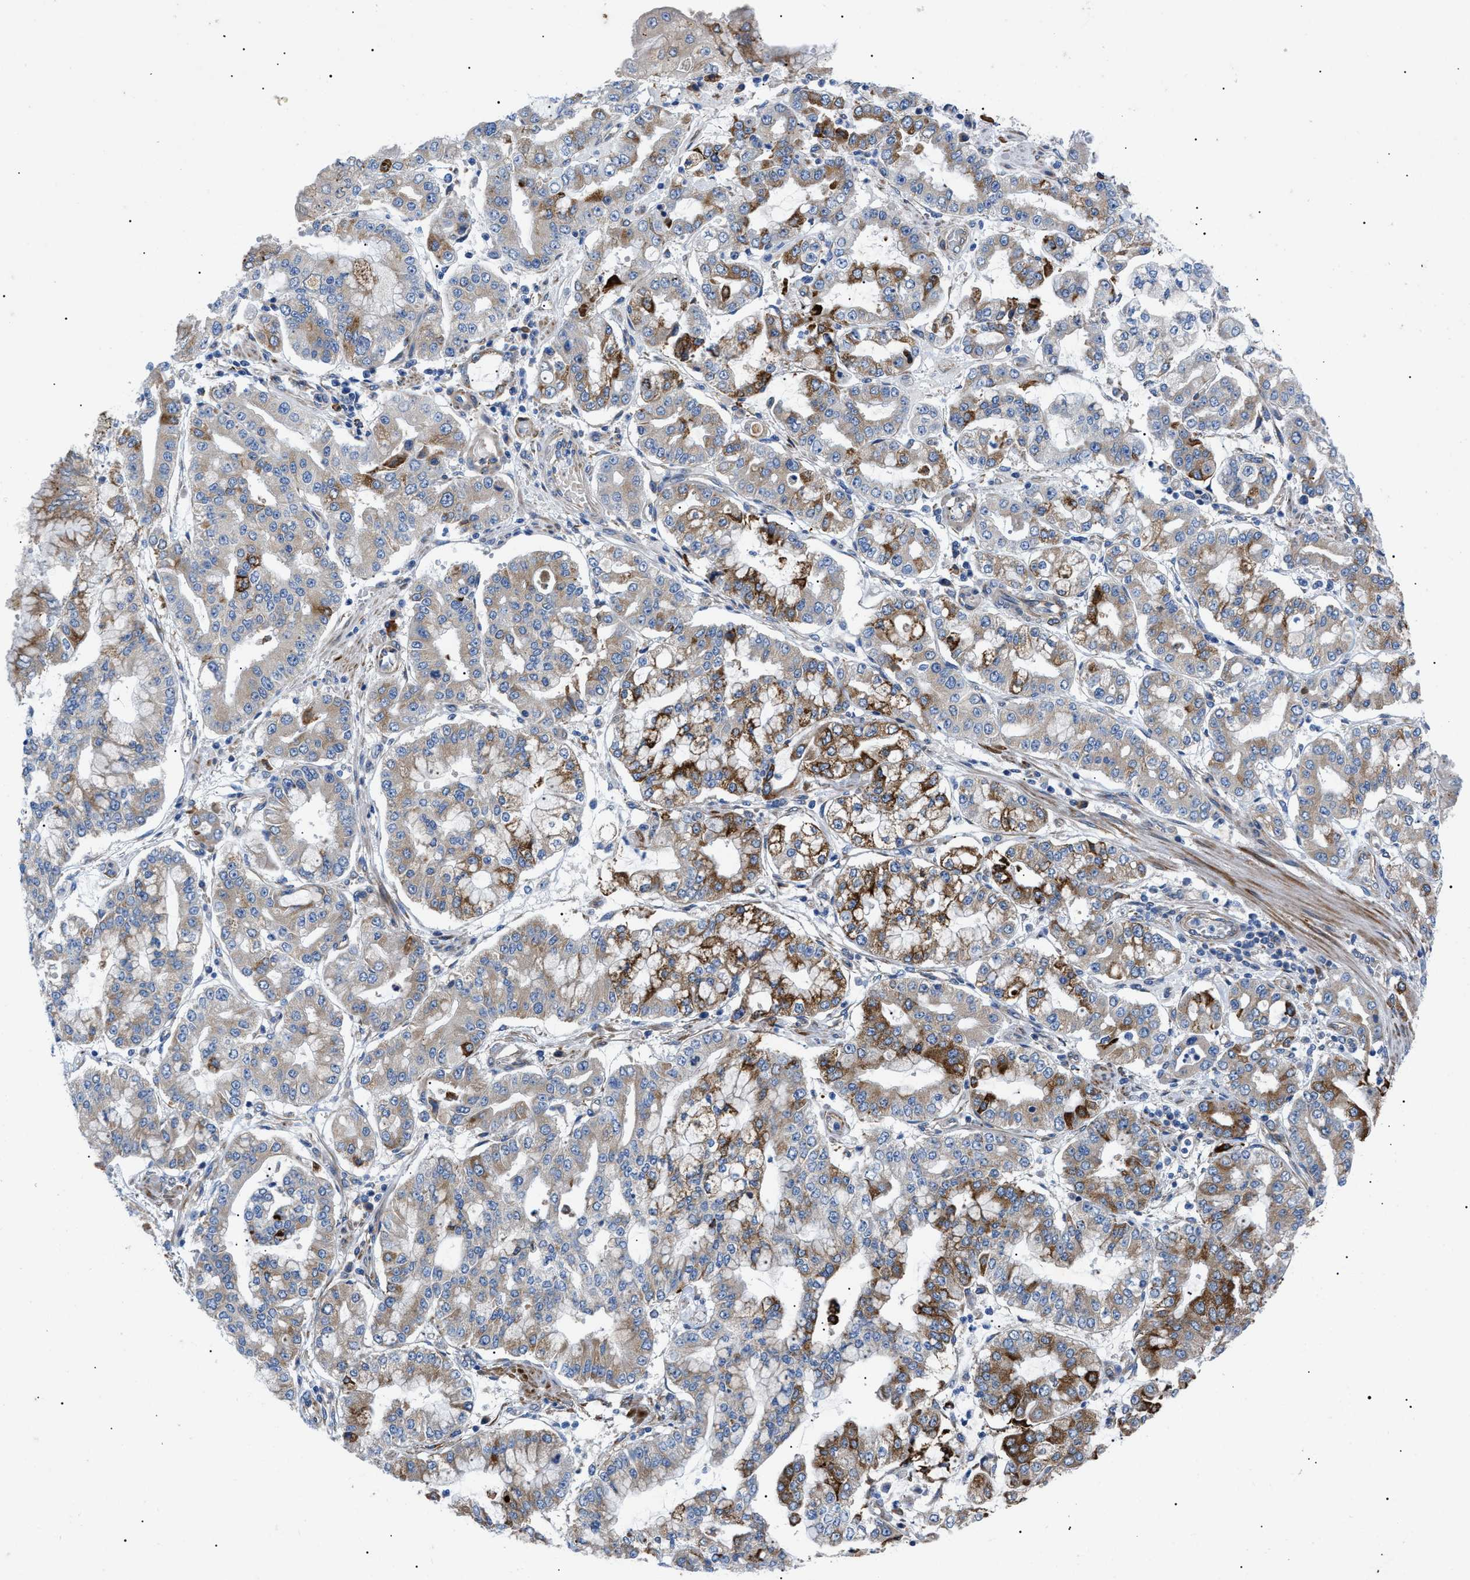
{"staining": {"intensity": "strong", "quantity": "25%-75%", "location": "cytoplasmic/membranous"}, "tissue": "stomach cancer", "cell_type": "Tumor cells", "image_type": "cancer", "snomed": [{"axis": "morphology", "description": "Adenocarcinoma, NOS"}, {"axis": "topography", "description": "Stomach"}], "caption": "Protein positivity by immunohistochemistry (IHC) displays strong cytoplasmic/membranous expression in about 25%-75% of tumor cells in stomach cancer (adenocarcinoma).", "gene": "HSPB8", "patient": {"sex": "male", "age": 76}}